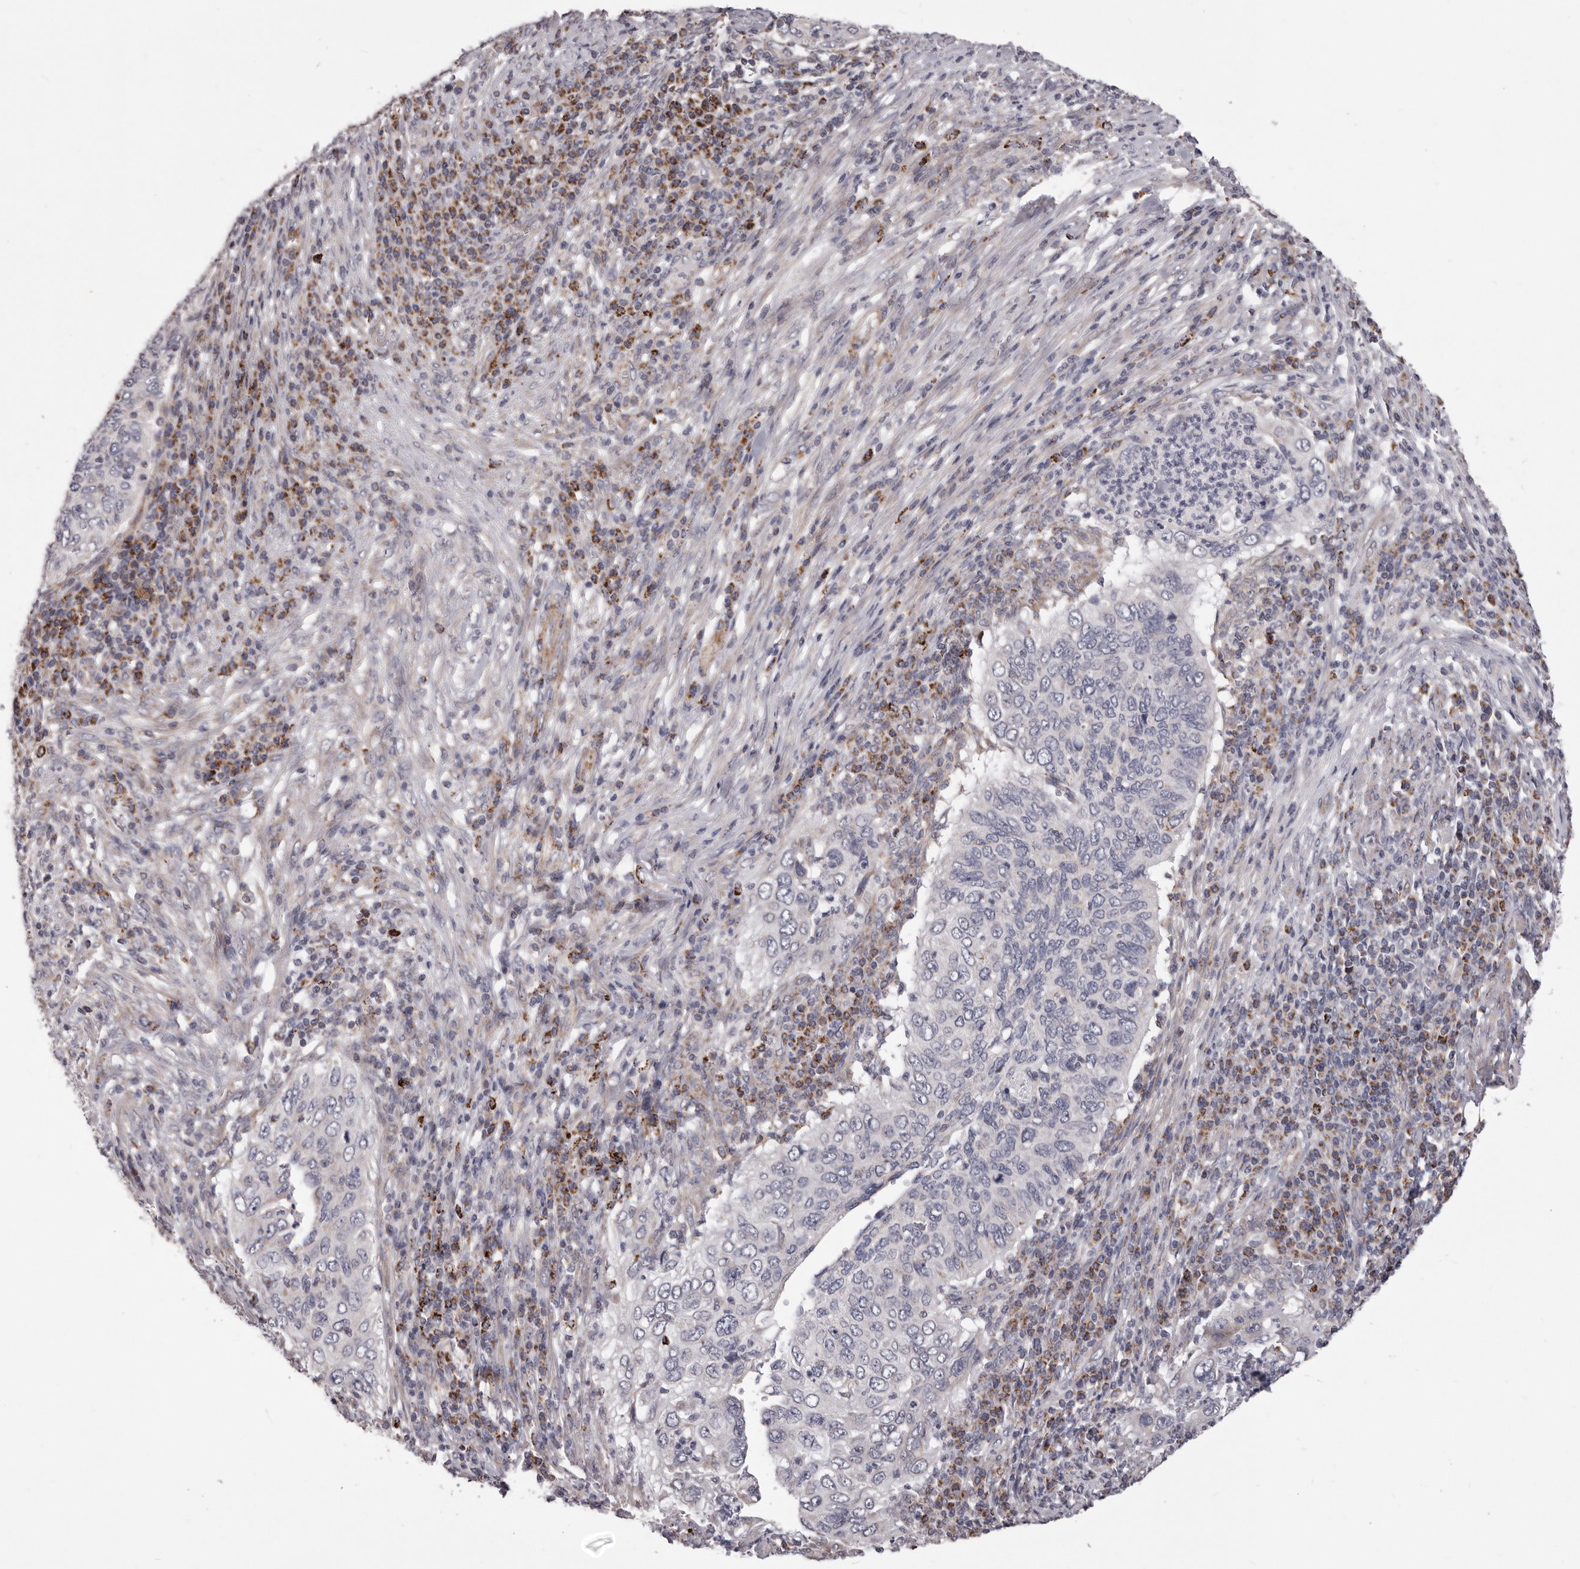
{"staining": {"intensity": "negative", "quantity": "none", "location": "none"}, "tissue": "cervical cancer", "cell_type": "Tumor cells", "image_type": "cancer", "snomed": [{"axis": "morphology", "description": "Squamous cell carcinoma, NOS"}, {"axis": "topography", "description": "Cervix"}], "caption": "Image shows no protein staining in tumor cells of squamous cell carcinoma (cervical) tissue.", "gene": "PRMT2", "patient": {"sex": "female", "age": 38}}